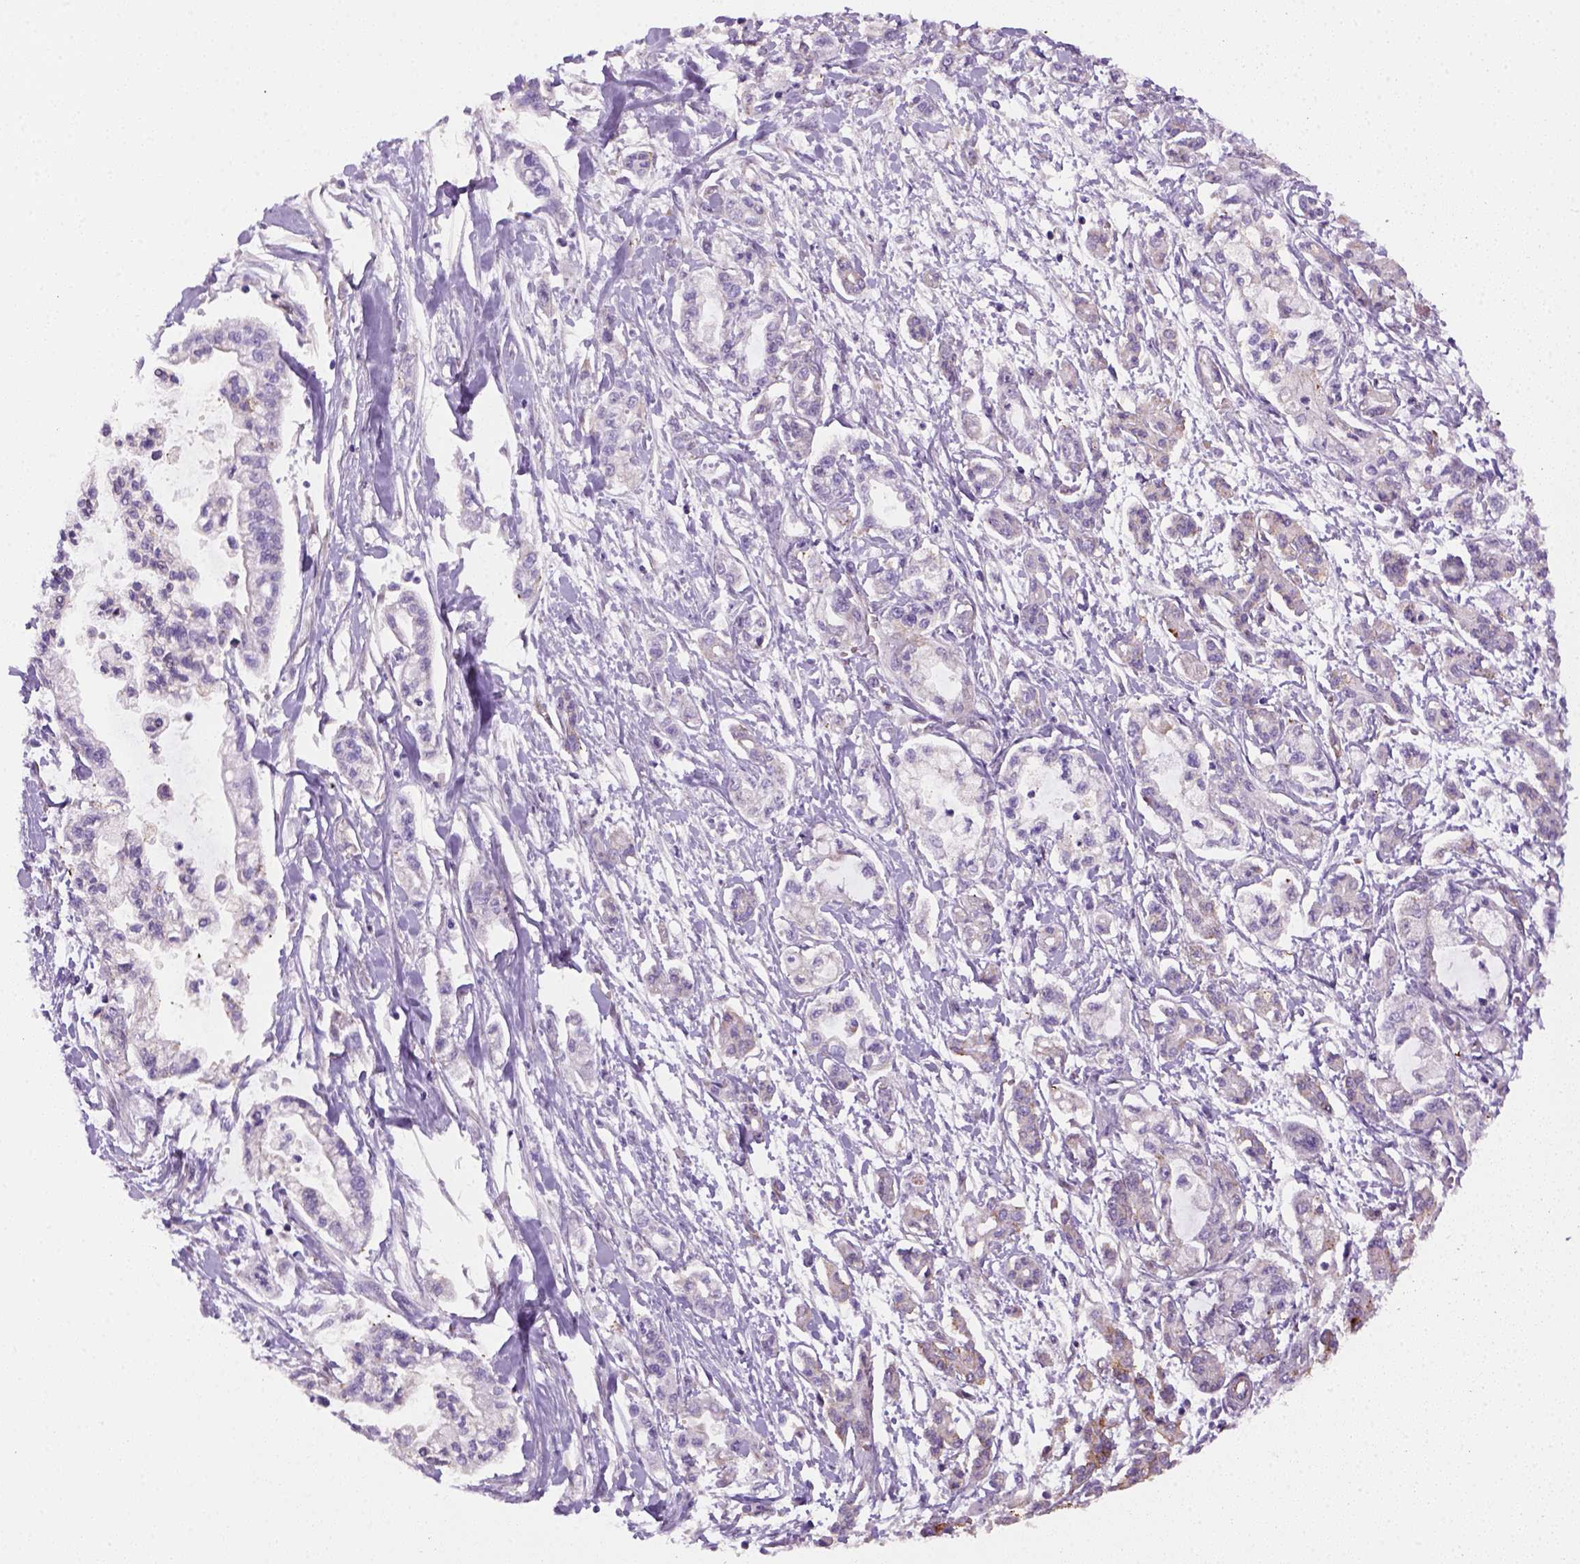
{"staining": {"intensity": "negative", "quantity": "none", "location": "none"}, "tissue": "pancreatic cancer", "cell_type": "Tumor cells", "image_type": "cancer", "snomed": [{"axis": "morphology", "description": "Adenocarcinoma, NOS"}, {"axis": "topography", "description": "Pancreas"}], "caption": "Protein analysis of pancreatic cancer (adenocarcinoma) exhibits no significant staining in tumor cells. (DAB immunohistochemistry with hematoxylin counter stain).", "gene": "VSTM5", "patient": {"sex": "male", "age": 54}}